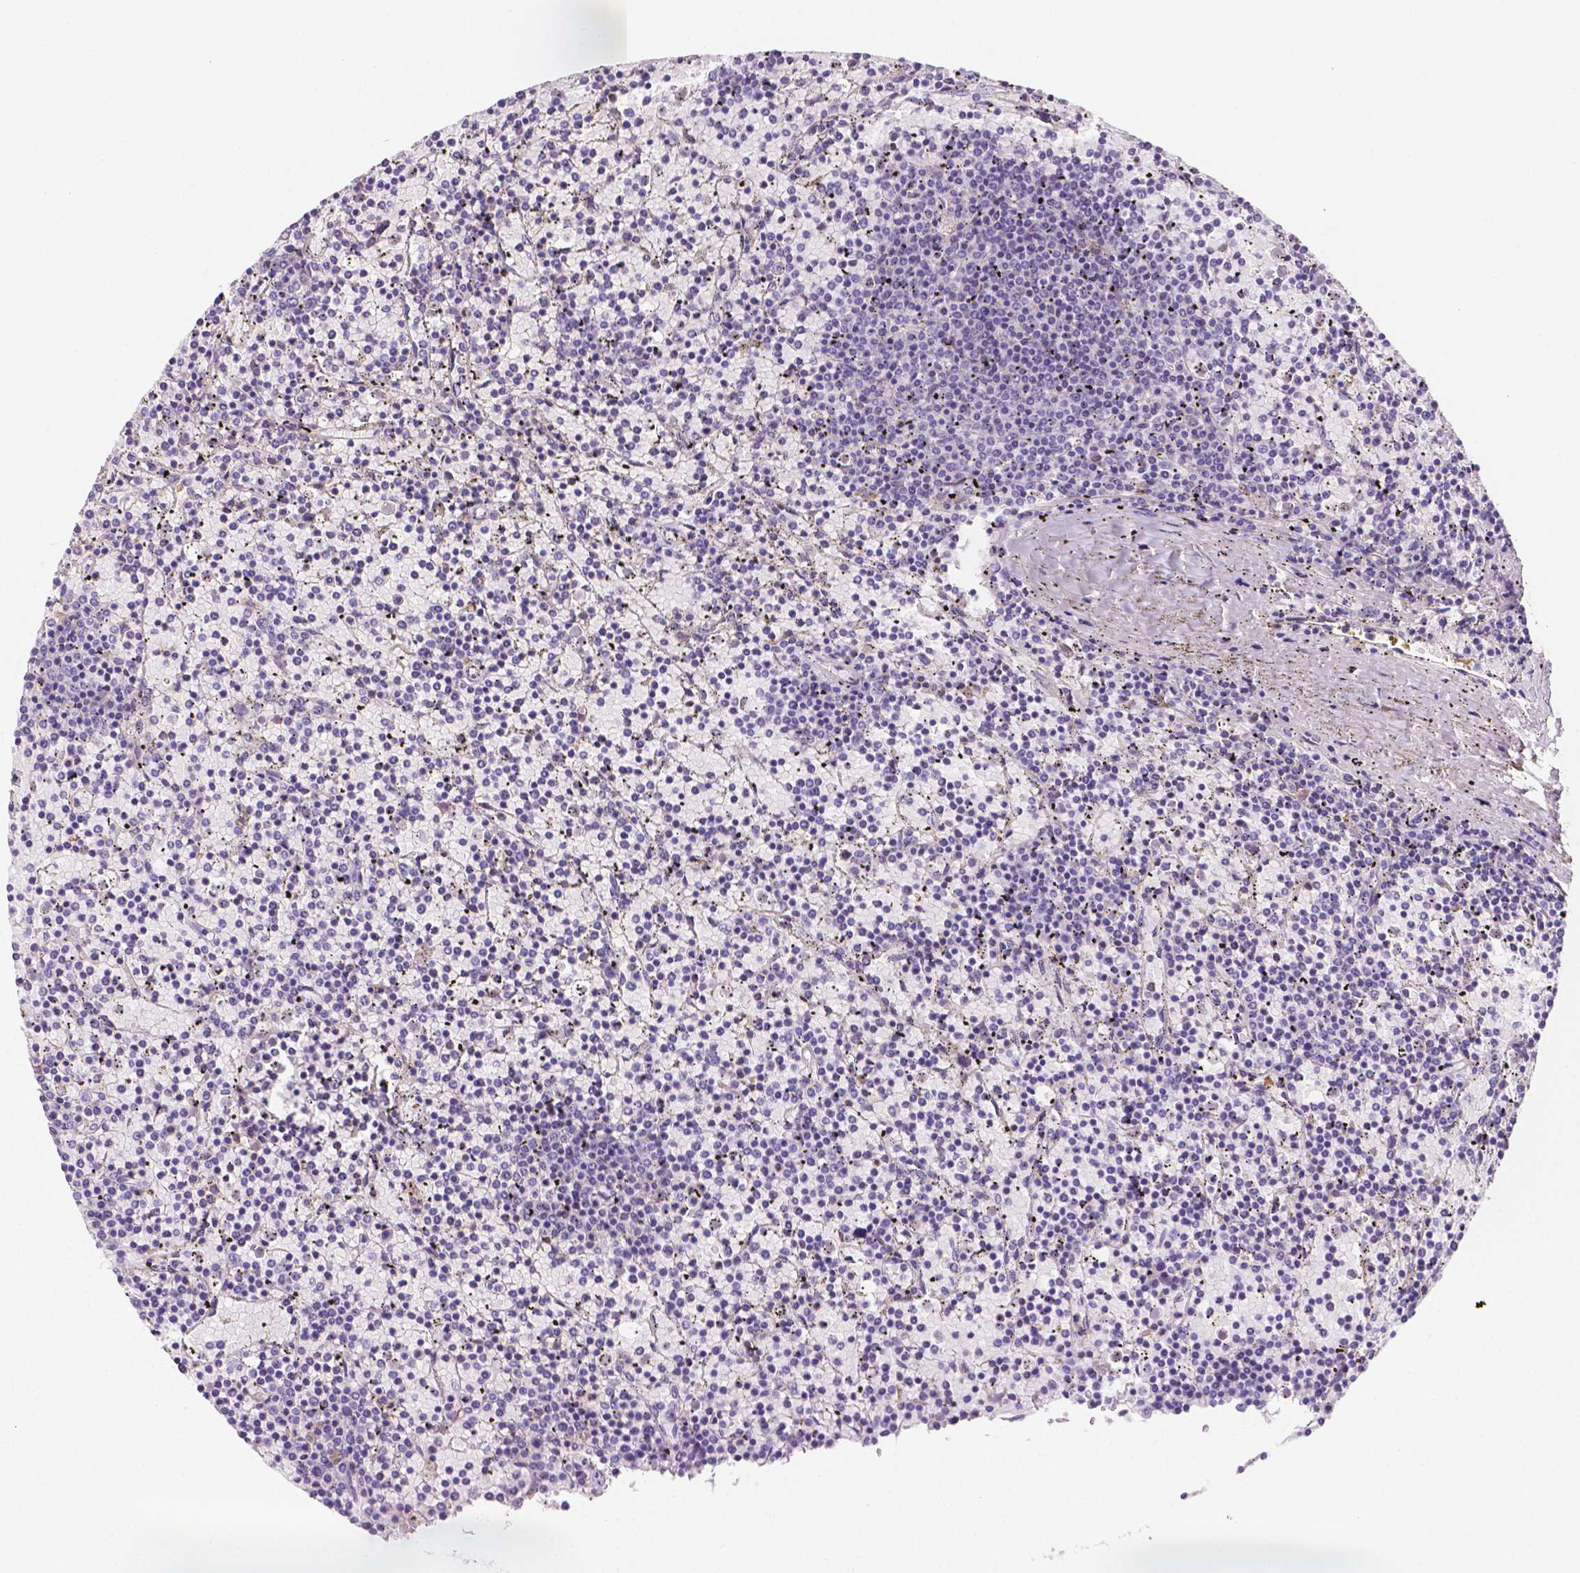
{"staining": {"intensity": "negative", "quantity": "none", "location": "none"}, "tissue": "lymphoma", "cell_type": "Tumor cells", "image_type": "cancer", "snomed": [{"axis": "morphology", "description": "Malignant lymphoma, non-Hodgkin's type, Low grade"}, {"axis": "topography", "description": "Spleen"}], "caption": "Human low-grade malignant lymphoma, non-Hodgkin's type stained for a protein using immunohistochemistry (IHC) shows no staining in tumor cells.", "gene": "GABRD", "patient": {"sex": "female", "age": 77}}